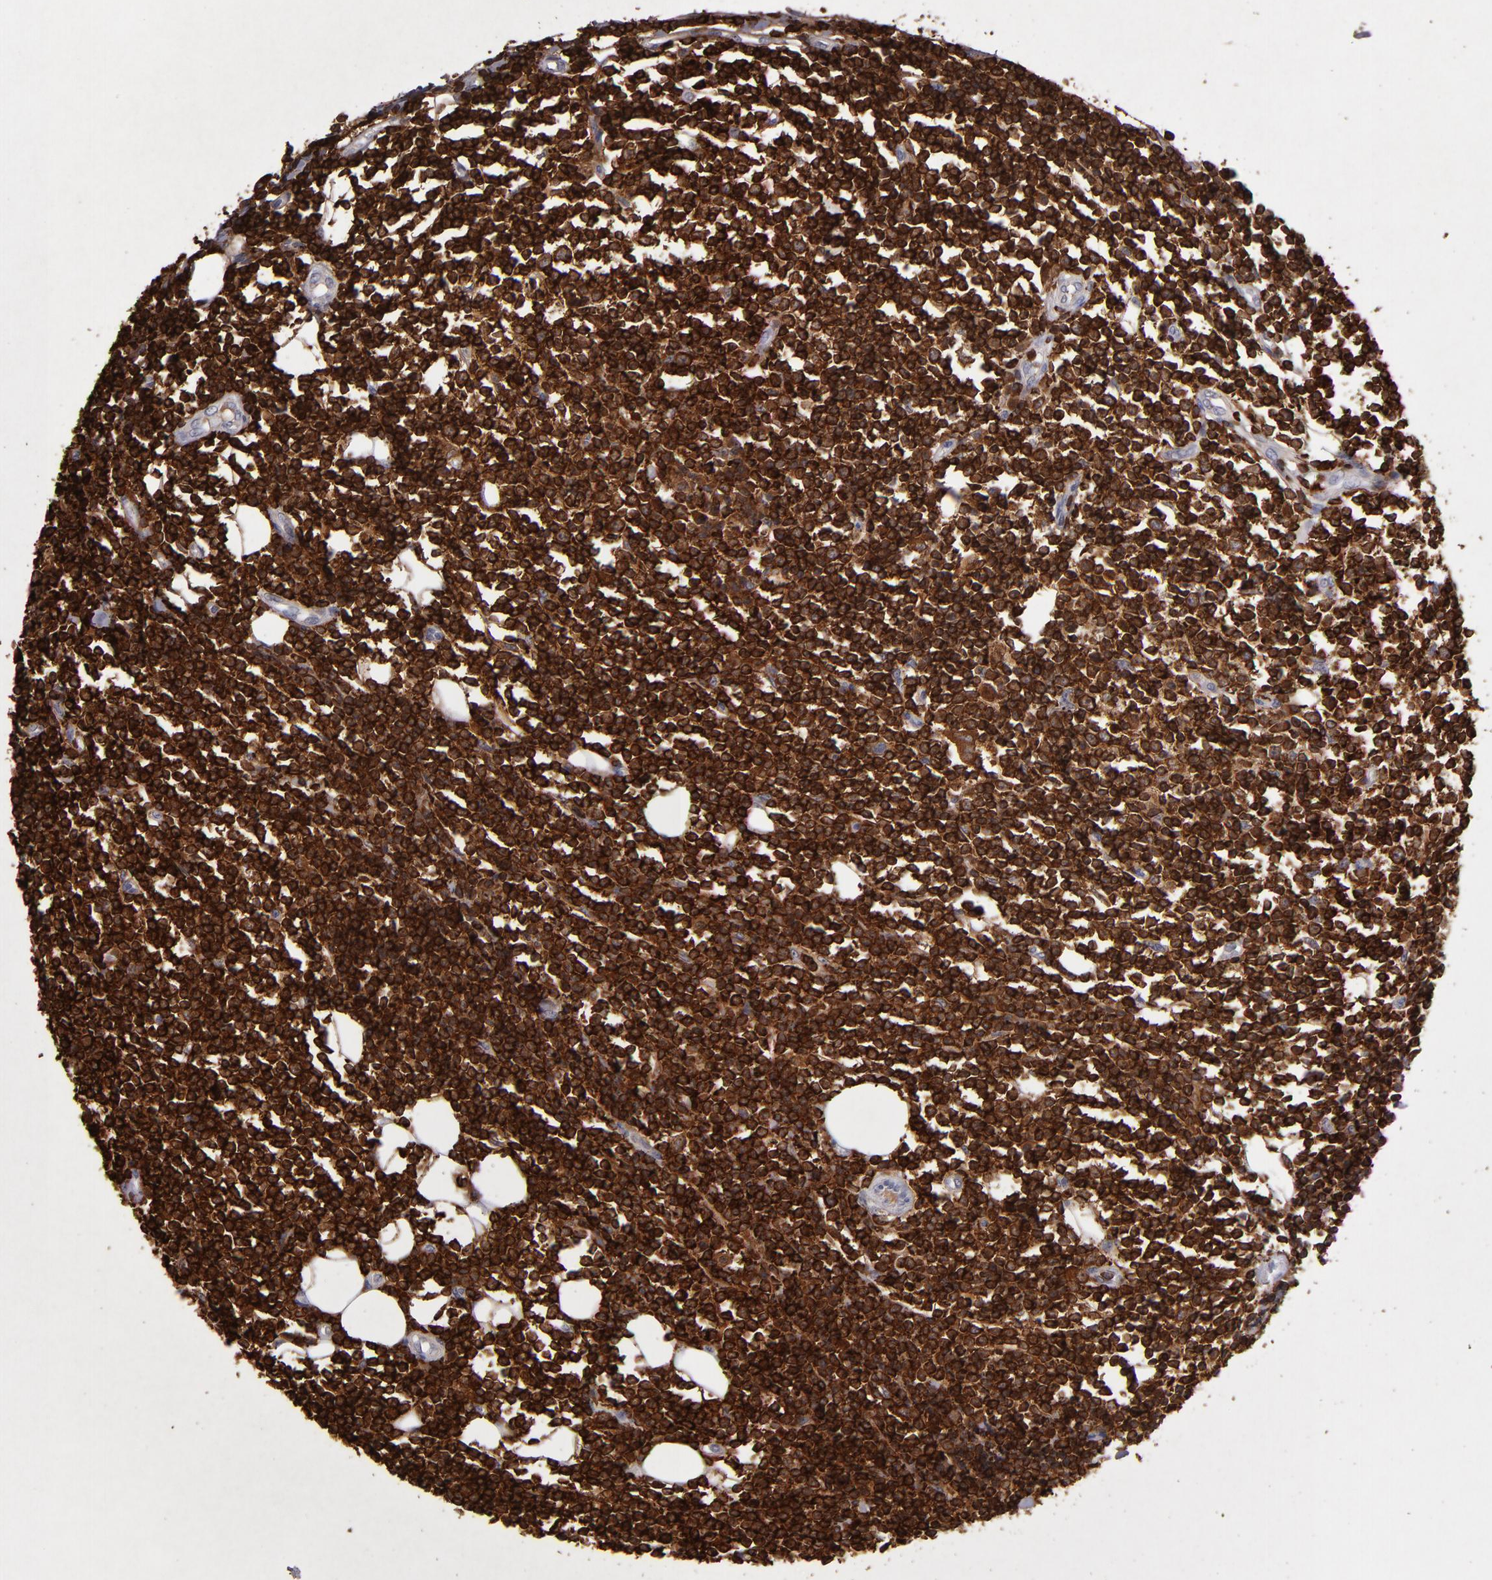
{"staining": {"intensity": "strong", "quantity": ">75%", "location": "cytoplasmic/membranous"}, "tissue": "lymphoma", "cell_type": "Tumor cells", "image_type": "cancer", "snomed": [{"axis": "morphology", "description": "Malignant lymphoma, non-Hodgkin's type, Low grade"}, {"axis": "topography", "description": "Soft tissue"}], "caption": "Immunohistochemistry (IHC) of human lymphoma reveals high levels of strong cytoplasmic/membranous positivity in approximately >75% of tumor cells.", "gene": "WAS", "patient": {"sex": "male", "age": 92}}